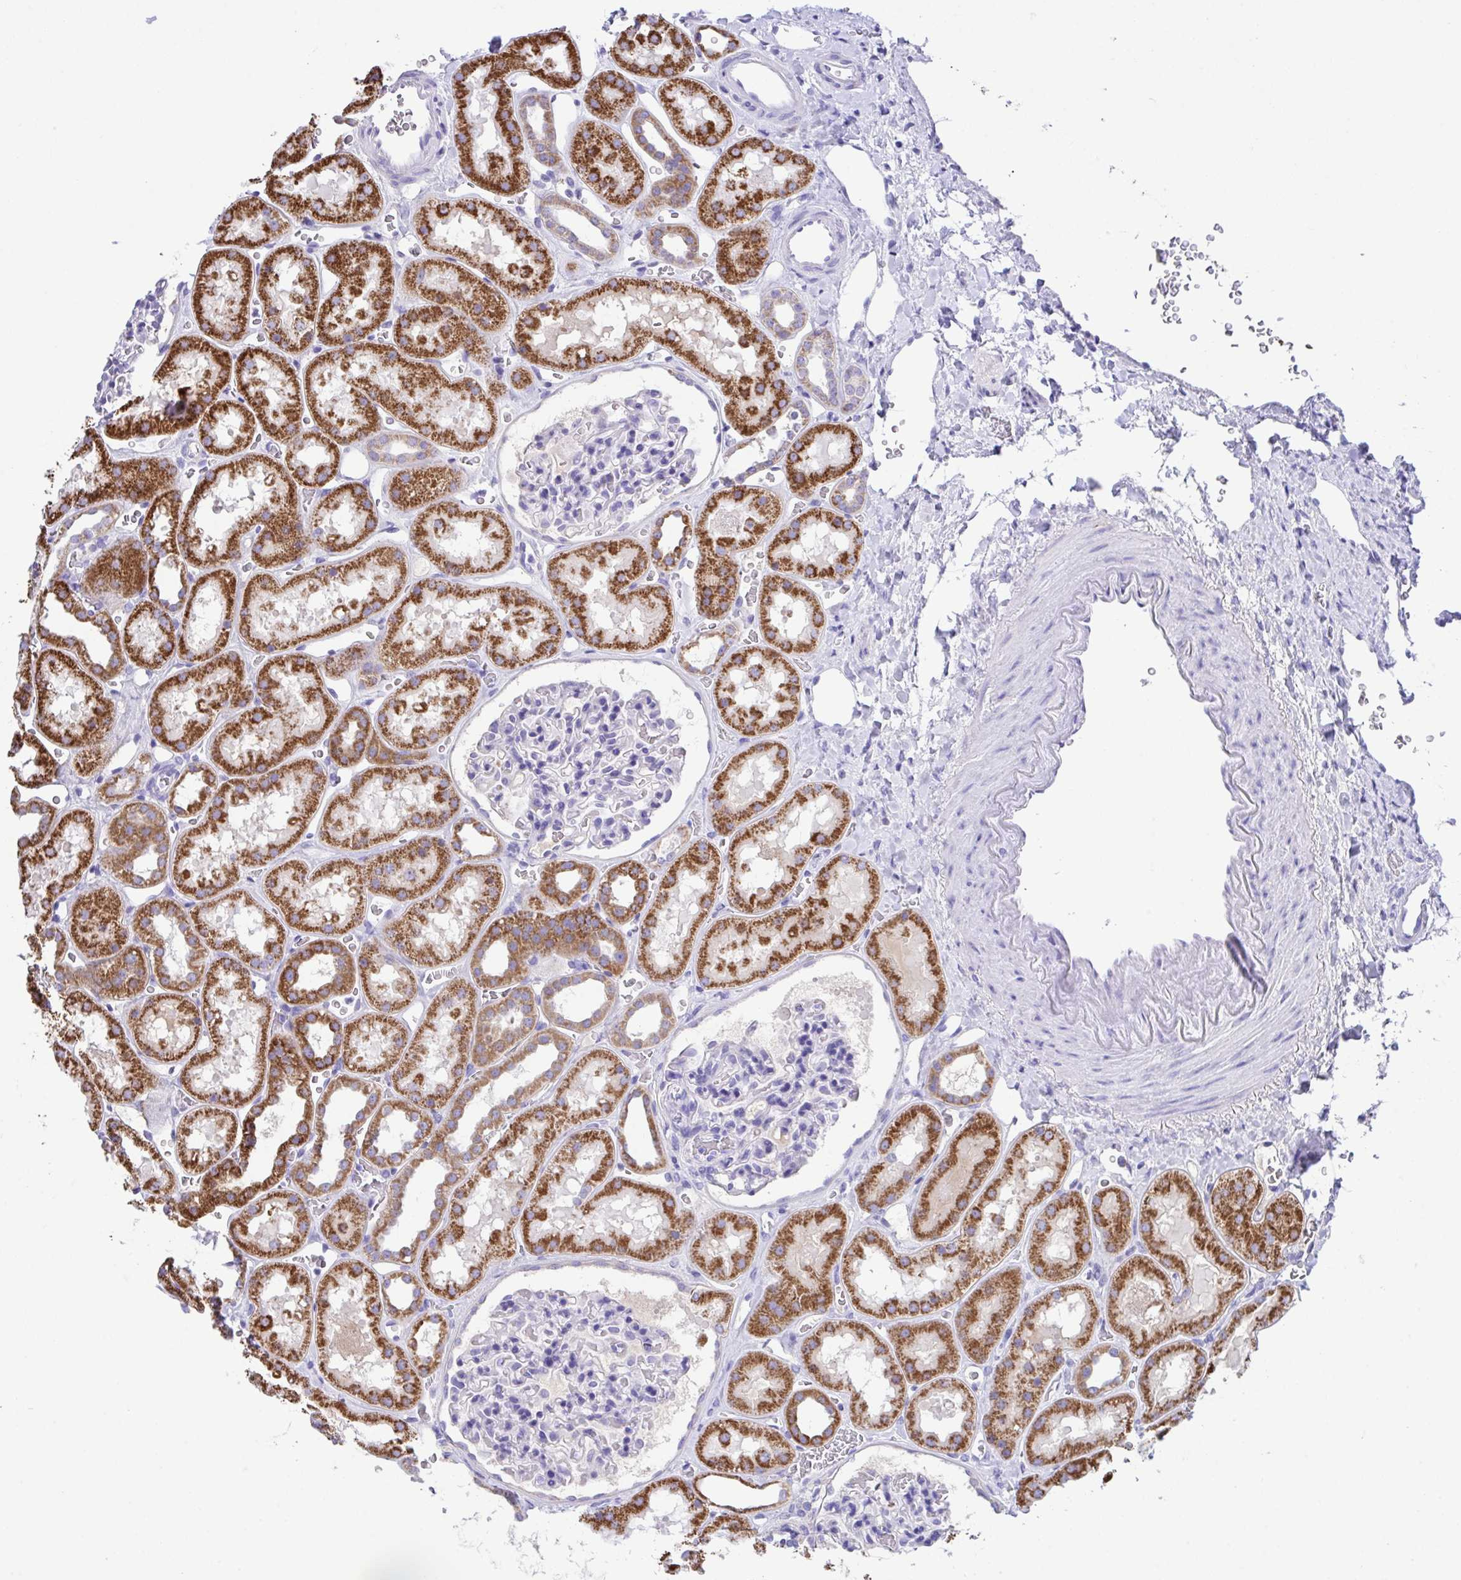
{"staining": {"intensity": "negative", "quantity": "none", "location": "none"}, "tissue": "kidney", "cell_type": "Cells in glomeruli", "image_type": "normal", "snomed": [{"axis": "morphology", "description": "Normal tissue, NOS"}, {"axis": "topography", "description": "Kidney"}], "caption": "Cells in glomeruli show no significant staining in unremarkable kidney.", "gene": "PCMTD2", "patient": {"sex": "female", "age": 41}}